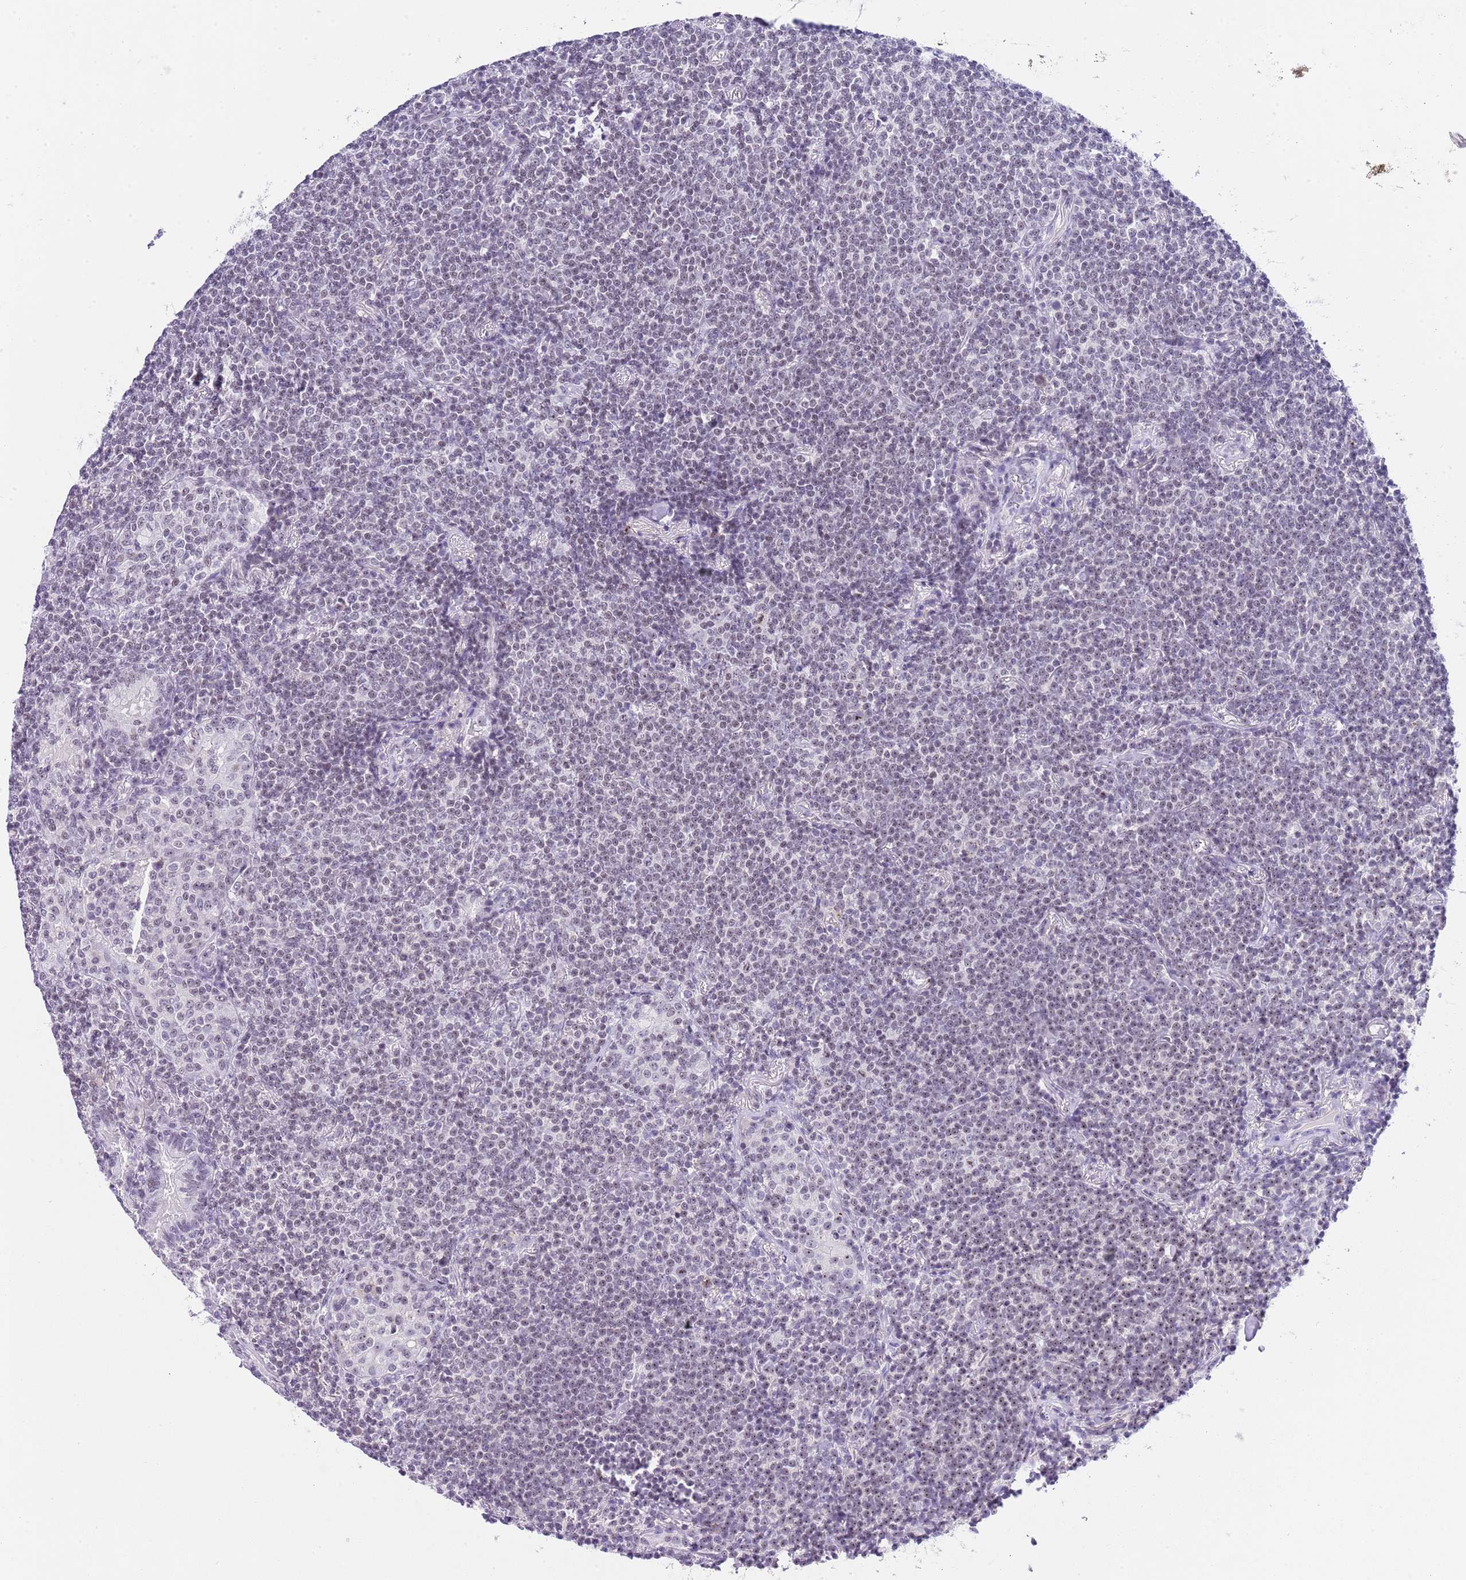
{"staining": {"intensity": "negative", "quantity": "none", "location": "none"}, "tissue": "lymphoma", "cell_type": "Tumor cells", "image_type": "cancer", "snomed": [{"axis": "morphology", "description": "Malignant lymphoma, non-Hodgkin's type, Low grade"}, {"axis": "topography", "description": "Lung"}], "caption": "An image of human lymphoma is negative for staining in tumor cells. Brightfield microscopy of immunohistochemistry stained with DAB (3,3'-diaminobenzidine) (brown) and hematoxylin (blue), captured at high magnification.", "gene": "NOP56", "patient": {"sex": "female", "age": 71}}